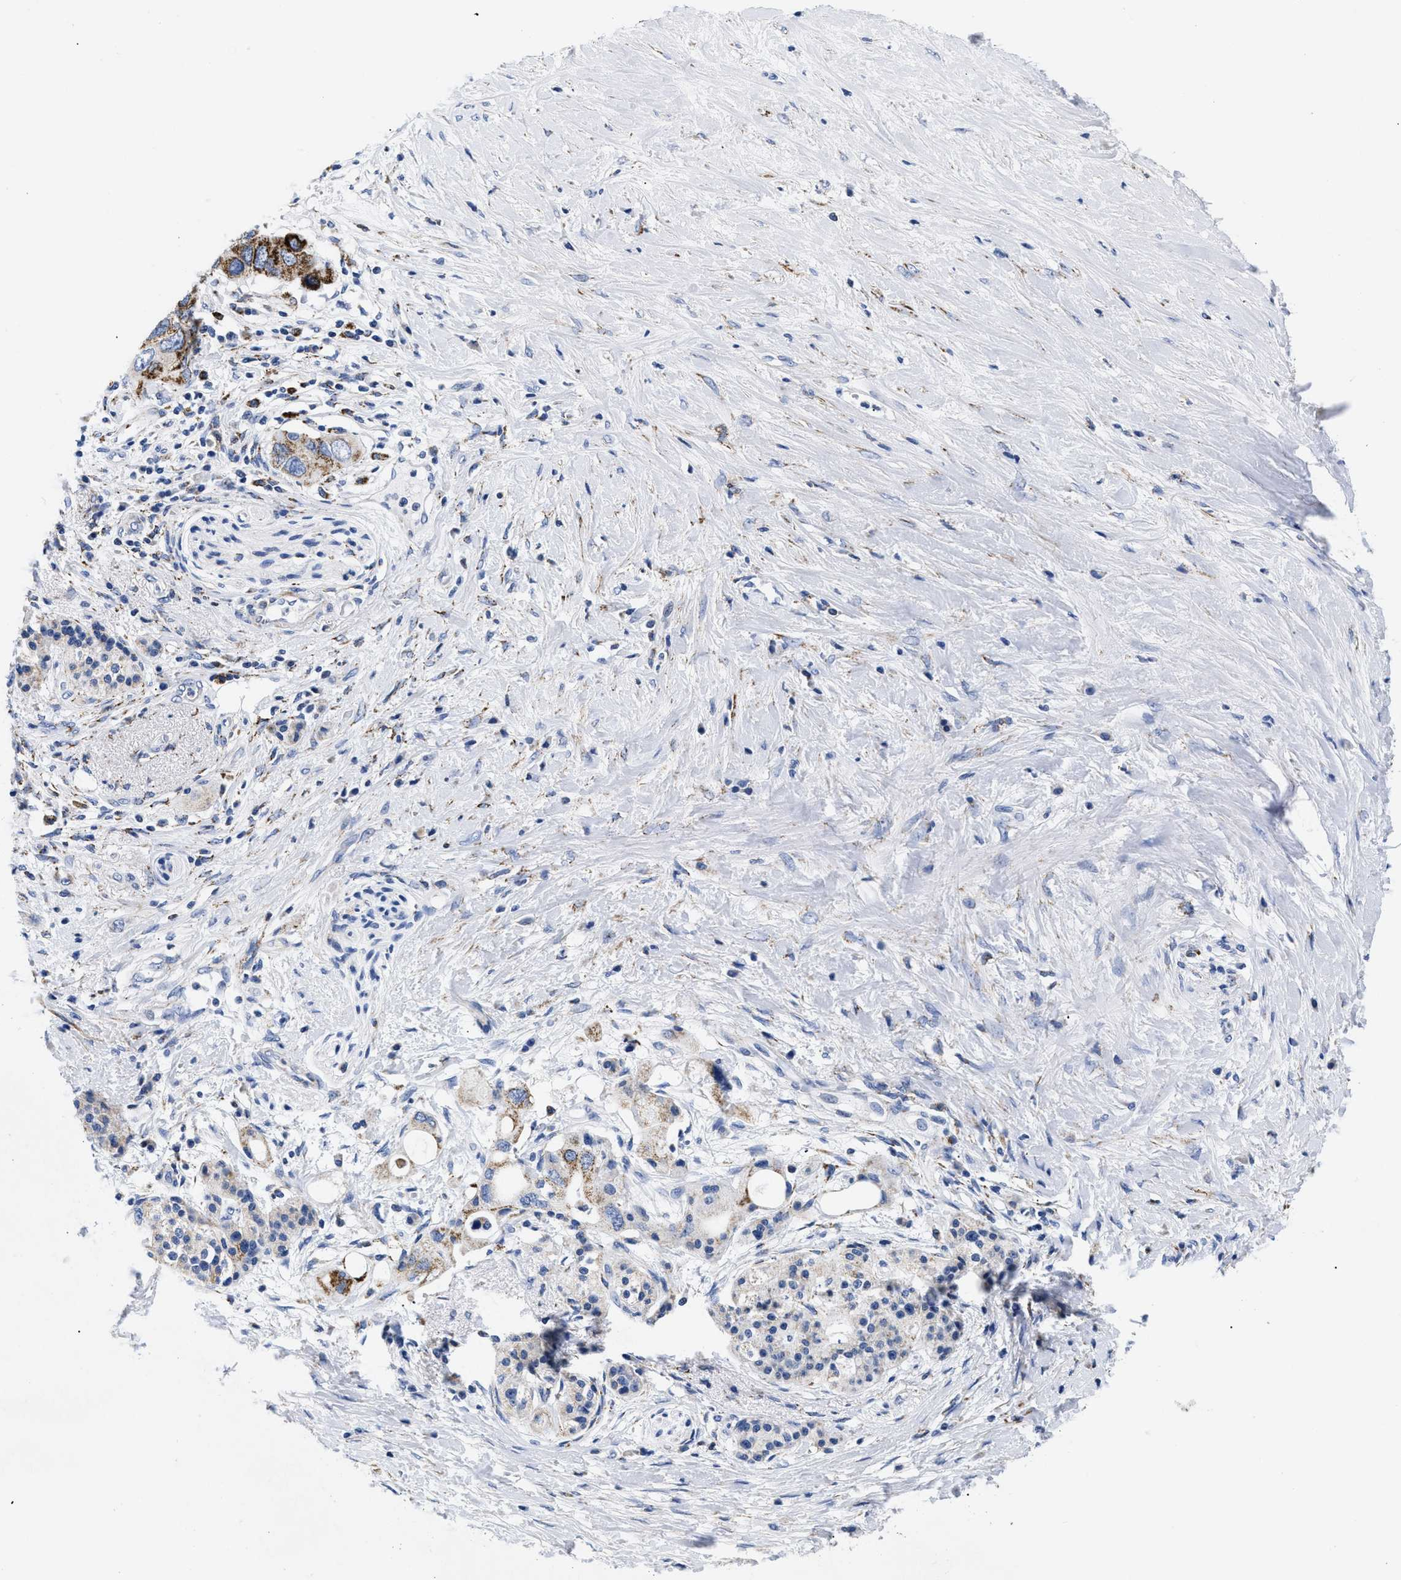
{"staining": {"intensity": "strong", "quantity": ">75%", "location": "cytoplasmic/membranous"}, "tissue": "pancreatic cancer", "cell_type": "Tumor cells", "image_type": "cancer", "snomed": [{"axis": "morphology", "description": "Adenocarcinoma, NOS"}, {"axis": "topography", "description": "Pancreas"}], "caption": "Protein staining demonstrates strong cytoplasmic/membranous positivity in about >75% of tumor cells in adenocarcinoma (pancreatic).", "gene": "GPR149", "patient": {"sex": "female", "age": 56}}